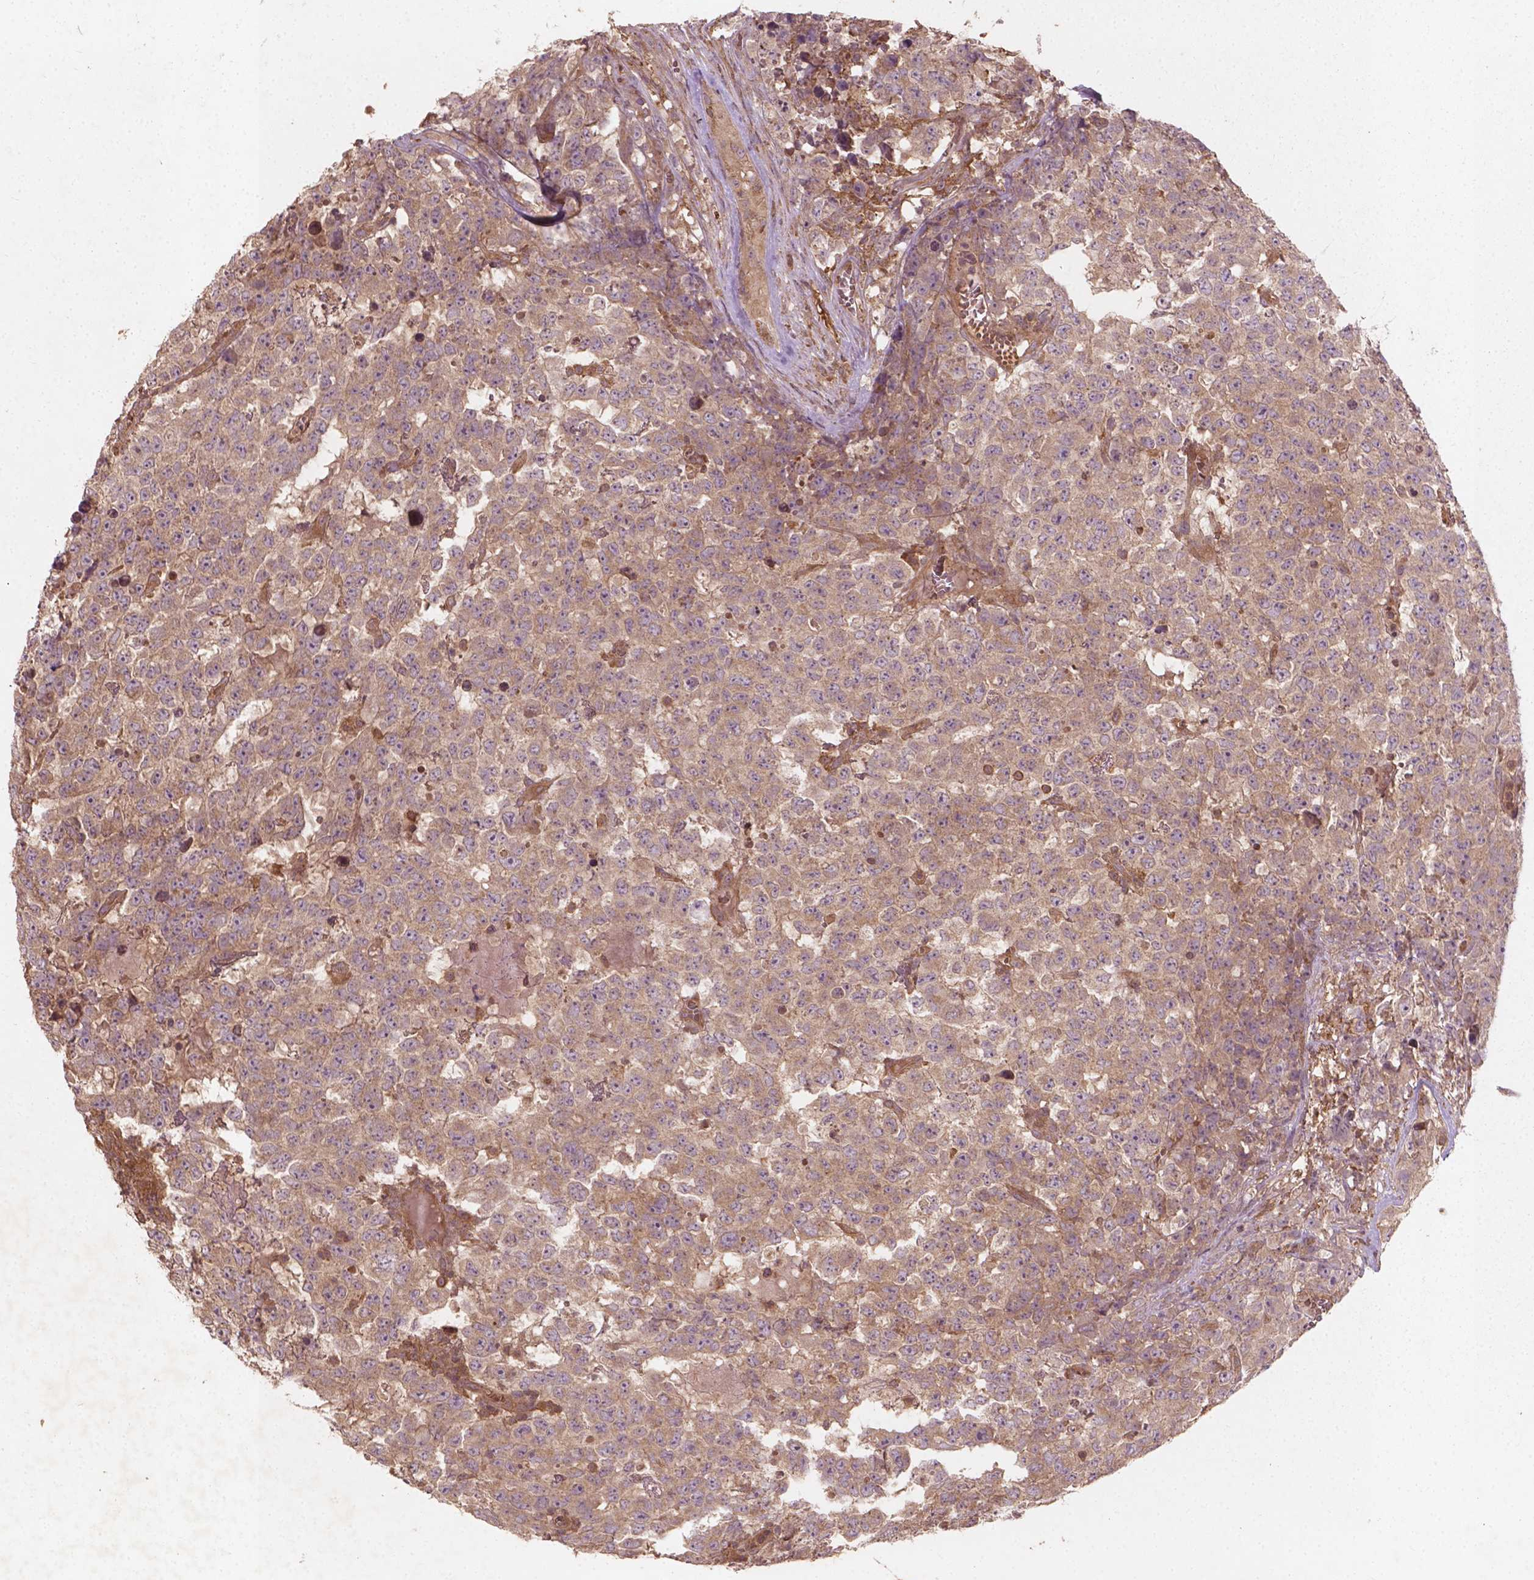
{"staining": {"intensity": "weak", "quantity": ">75%", "location": "cytoplasmic/membranous"}, "tissue": "testis cancer", "cell_type": "Tumor cells", "image_type": "cancer", "snomed": [{"axis": "morphology", "description": "Carcinoma, Embryonal, NOS"}, {"axis": "topography", "description": "Testis"}], "caption": "This is an image of immunohistochemistry staining of testis embryonal carcinoma, which shows weak positivity in the cytoplasmic/membranous of tumor cells.", "gene": "CYFIP2", "patient": {"sex": "male", "age": 23}}